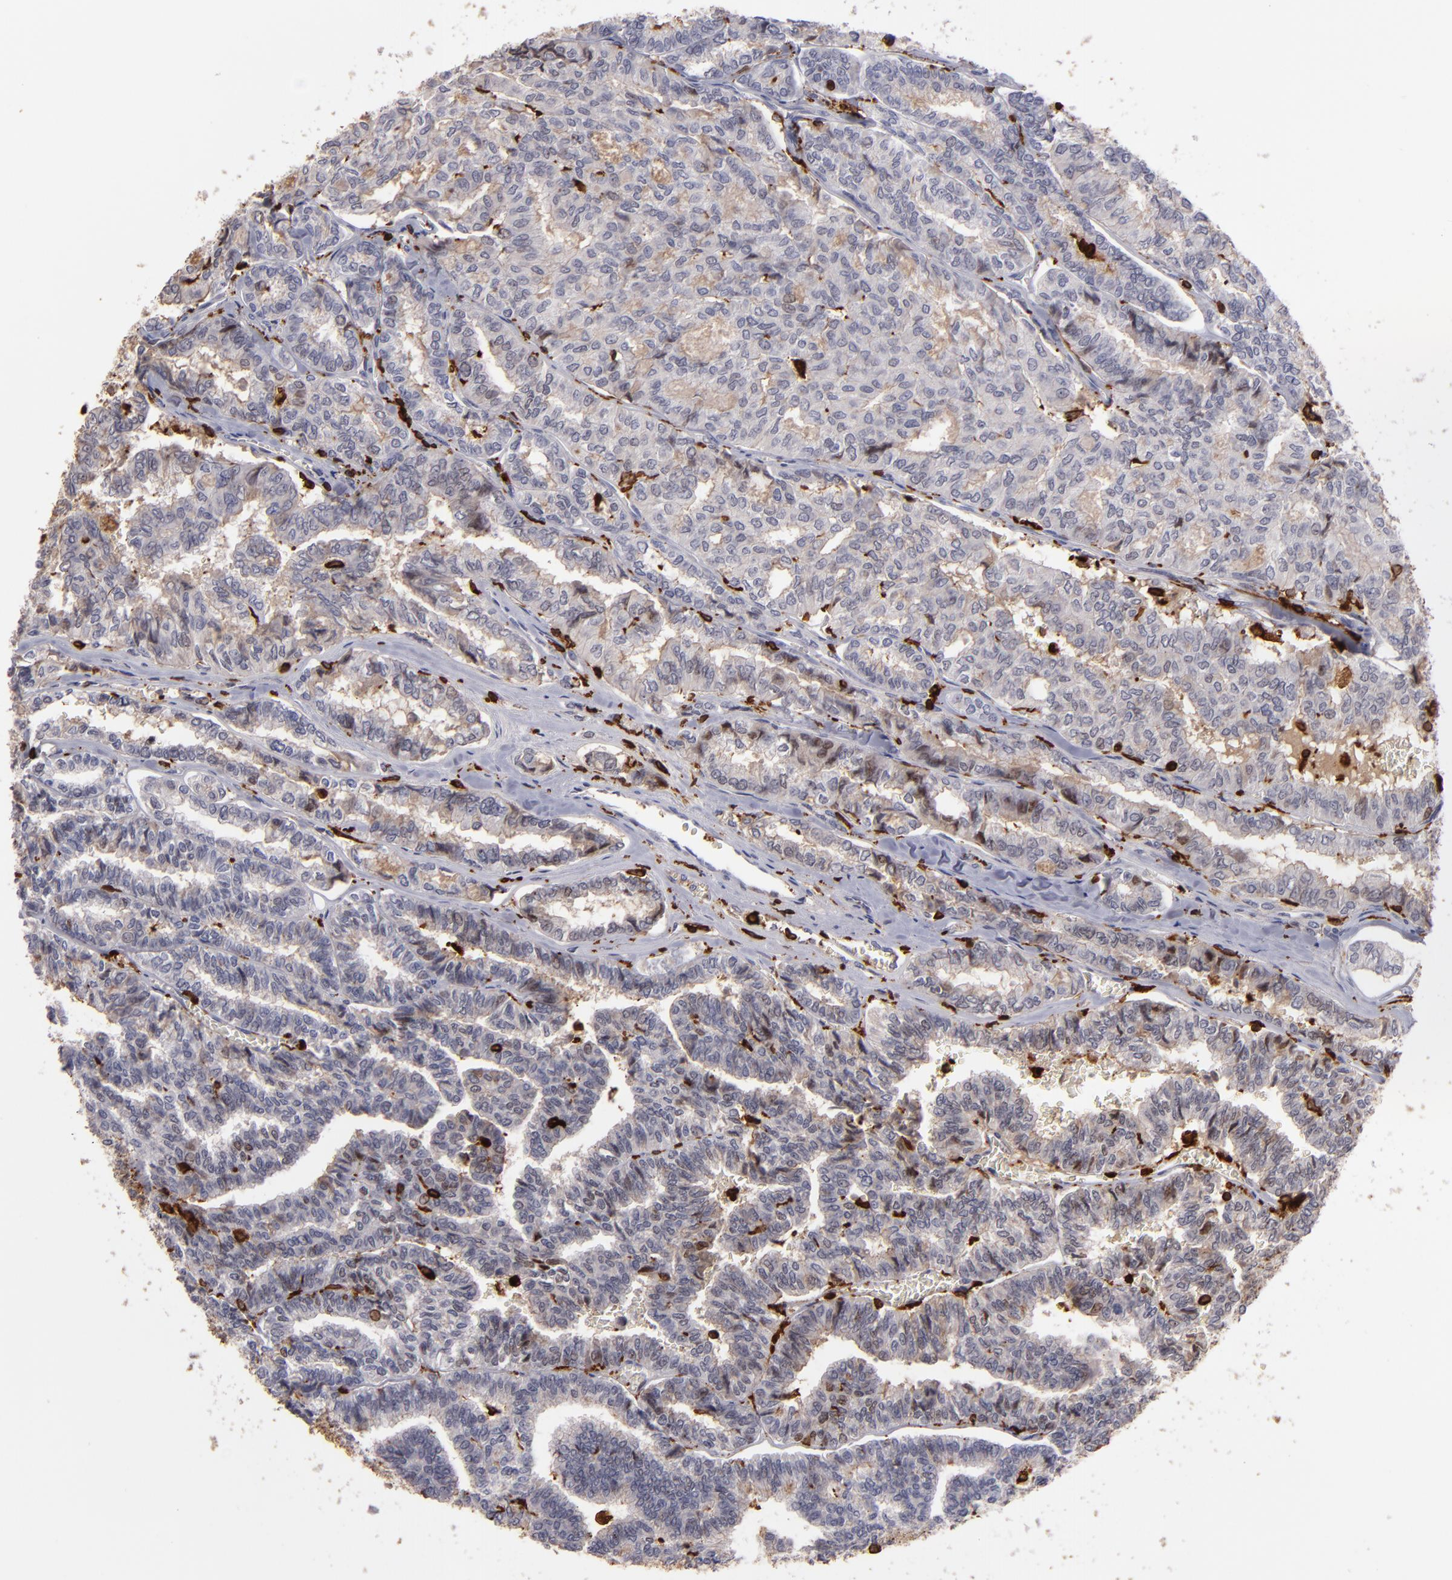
{"staining": {"intensity": "weak", "quantity": "25%-75%", "location": "cytoplasmic/membranous,nuclear"}, "tissue": "thyroid cancer", "cell_type": "Tumor cells", "image_type": "cancer", "snomed": [{"axis": "morphology", "description": "Papillary adenocarcinoma, NOS"}, {"axis": "topography", "description": "Thyroid gland"}], "caption": "Human thyroid papillary adenocarcinoma stained for a protein (brown) reveals weak cytoplasmic/membranous and nuclear positive positivity in about 25%-75% of tumor cells.", "gene": "WAS", "patient": {"sex": "female", "age": 35}}